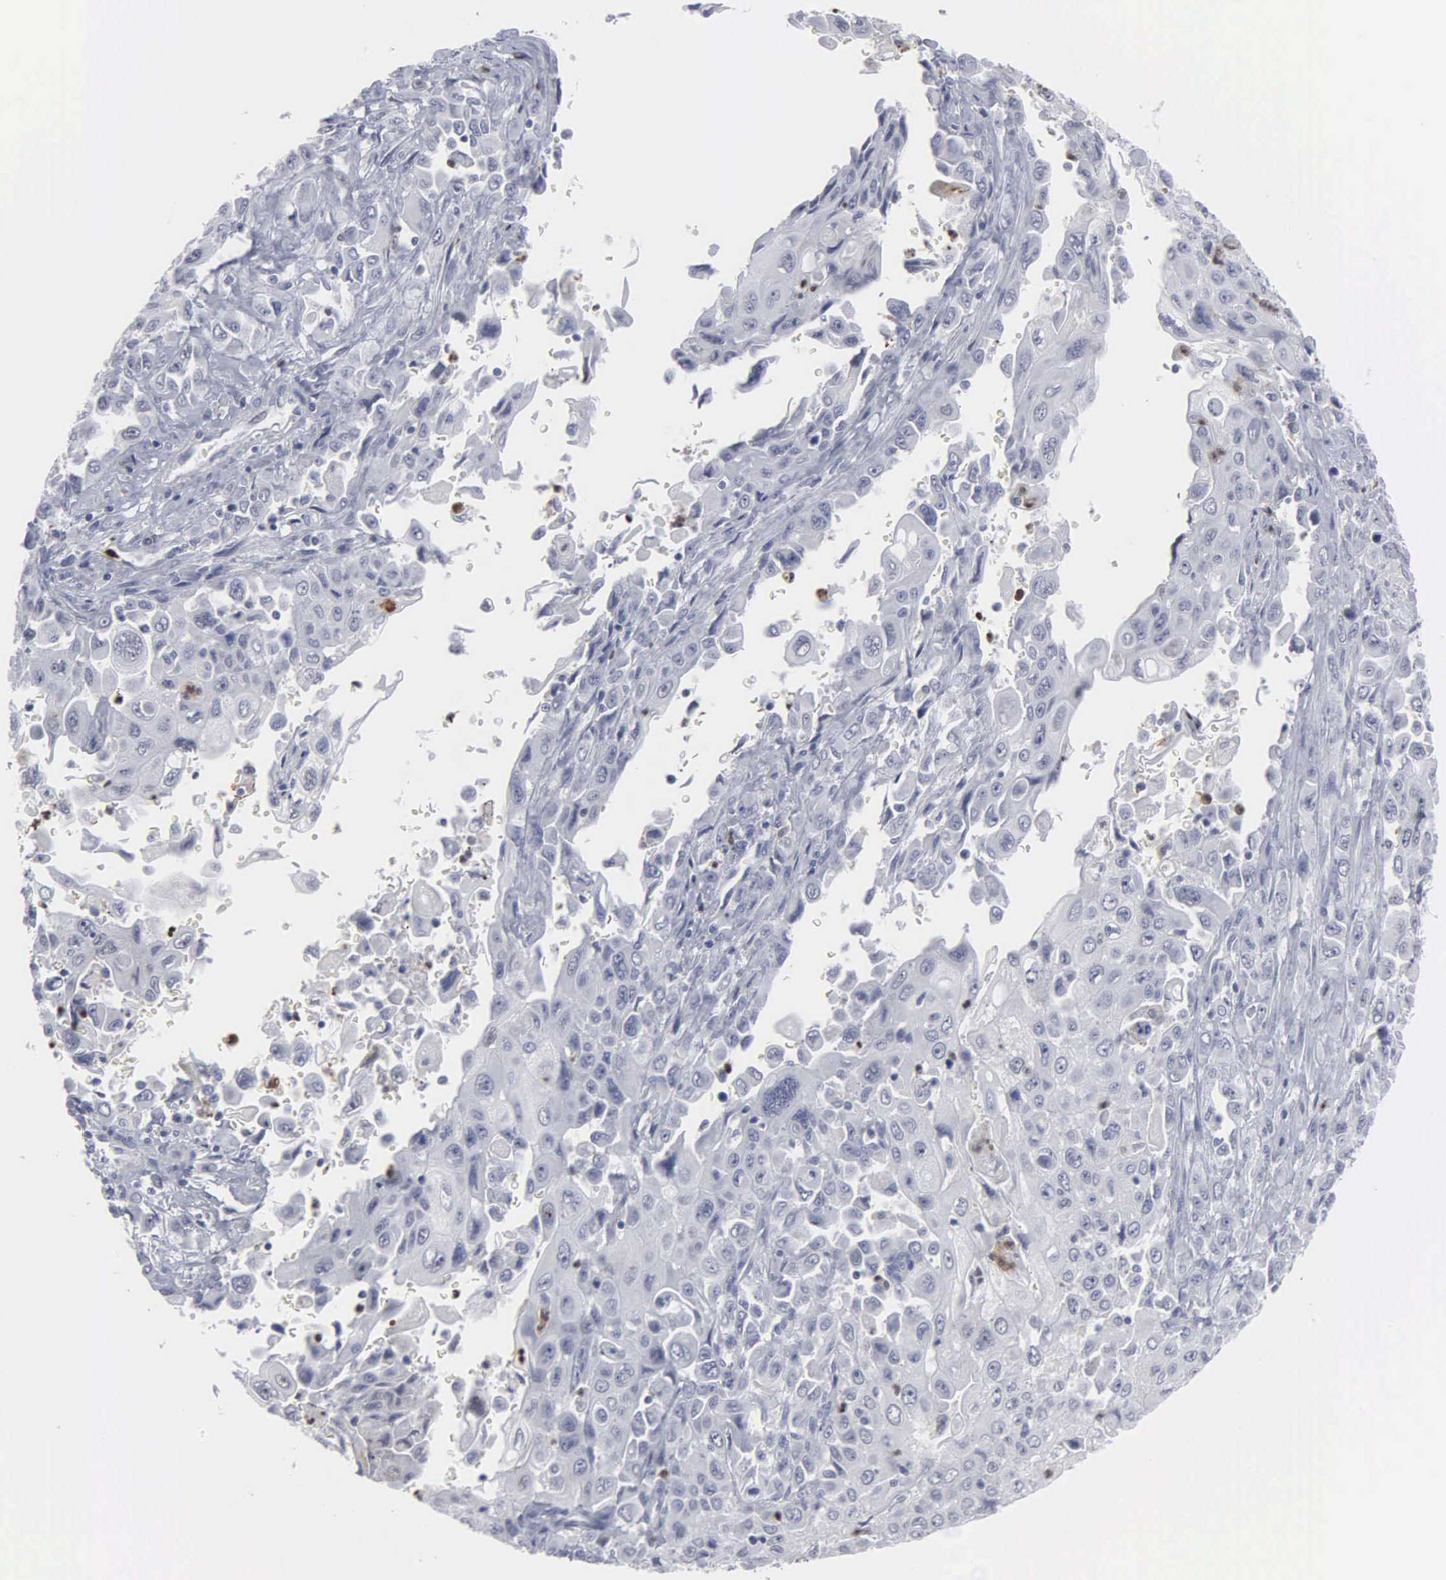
{"staining": {"intensity": "negative", "quantity": "none", "location": "none"}, "tissue": "pancreatic cancer", "cell_type": "Tumor cells", "image_type": "cancer", "snomed": [{"axis": "morphology", "description": "Adenocarcinoma, NOS"}, {"axis": "topography", "description": "Pancreas"}], "caption": "Immunohistochemistry (IHC) micrograph of neoplastic tissue: pancreatic adenocarcinoma stained with DAB shows no significant protein staining in tumor cells.", "gene": "SPIN3", "patient": {"sex": "male", "age": 70}}